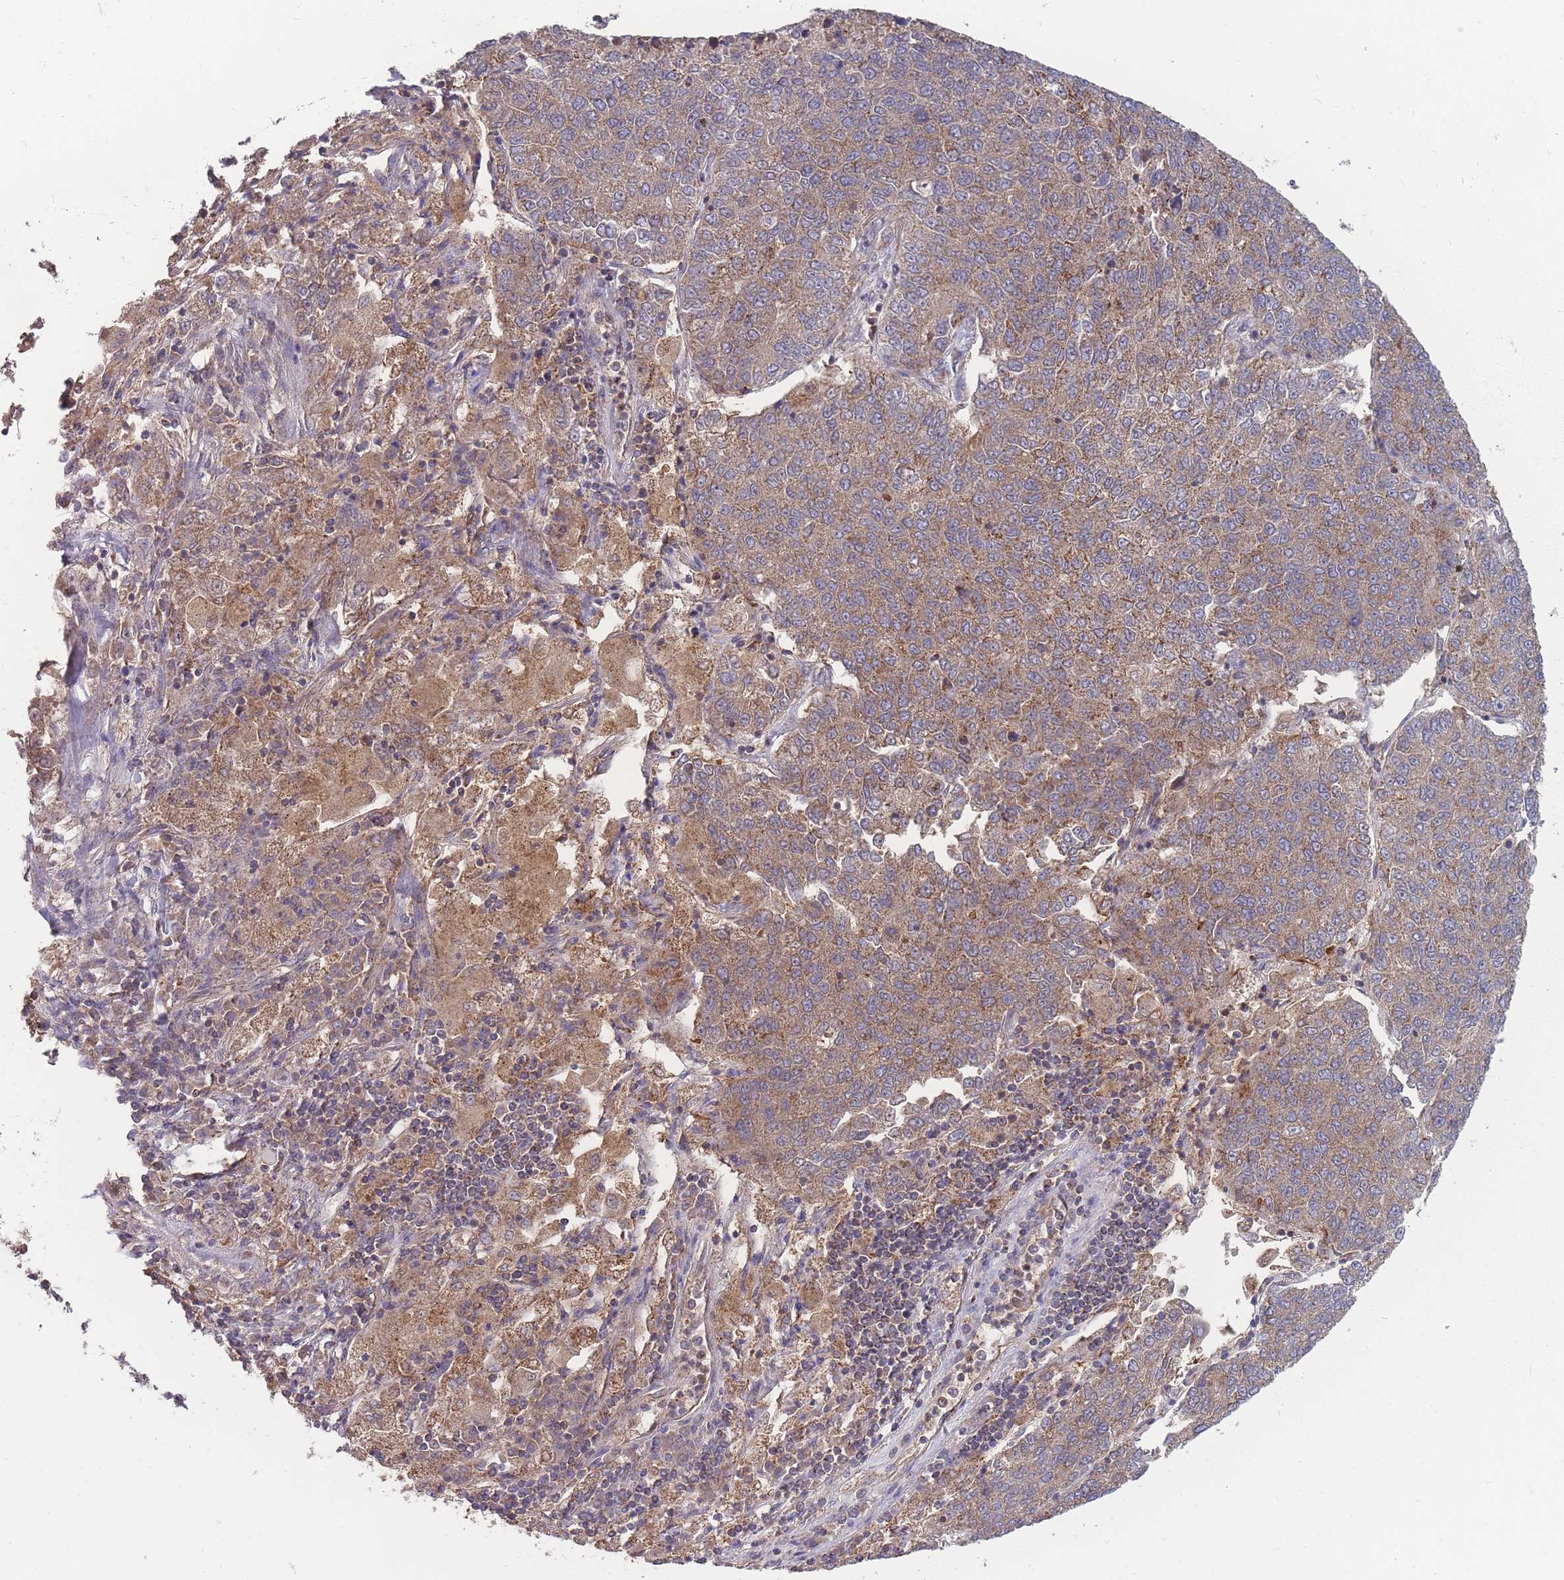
{"staining": {"intensity": "moderate", "quantity": ">75%", "location": "cytoplasmic/membranous"}, "tissue": "lung cancer", "cell_type": "Tumor cells", "image_type": "cancer", "snomed": [{"axis": "morphology", "description": "Adenocarcinoma, NOS"}, {"axis": "topography", "description": "Lung"}], "caption": "IHC staining of lung cancer (adenocarcinoma), which reveals medium levels of moderate cytoplasmic/membranous expression in approximately >75% of tumor cells indicating moderate cytoplasmic/membranous protein positivity. The staining was performed using DAB (3,3'-diaminobenzidine) (brown) for protein detection and nuclei were counterstained in hematoxylin (blue).", "gene": "SLC35B4", "patient": {"sex": "male", "age": 49}}